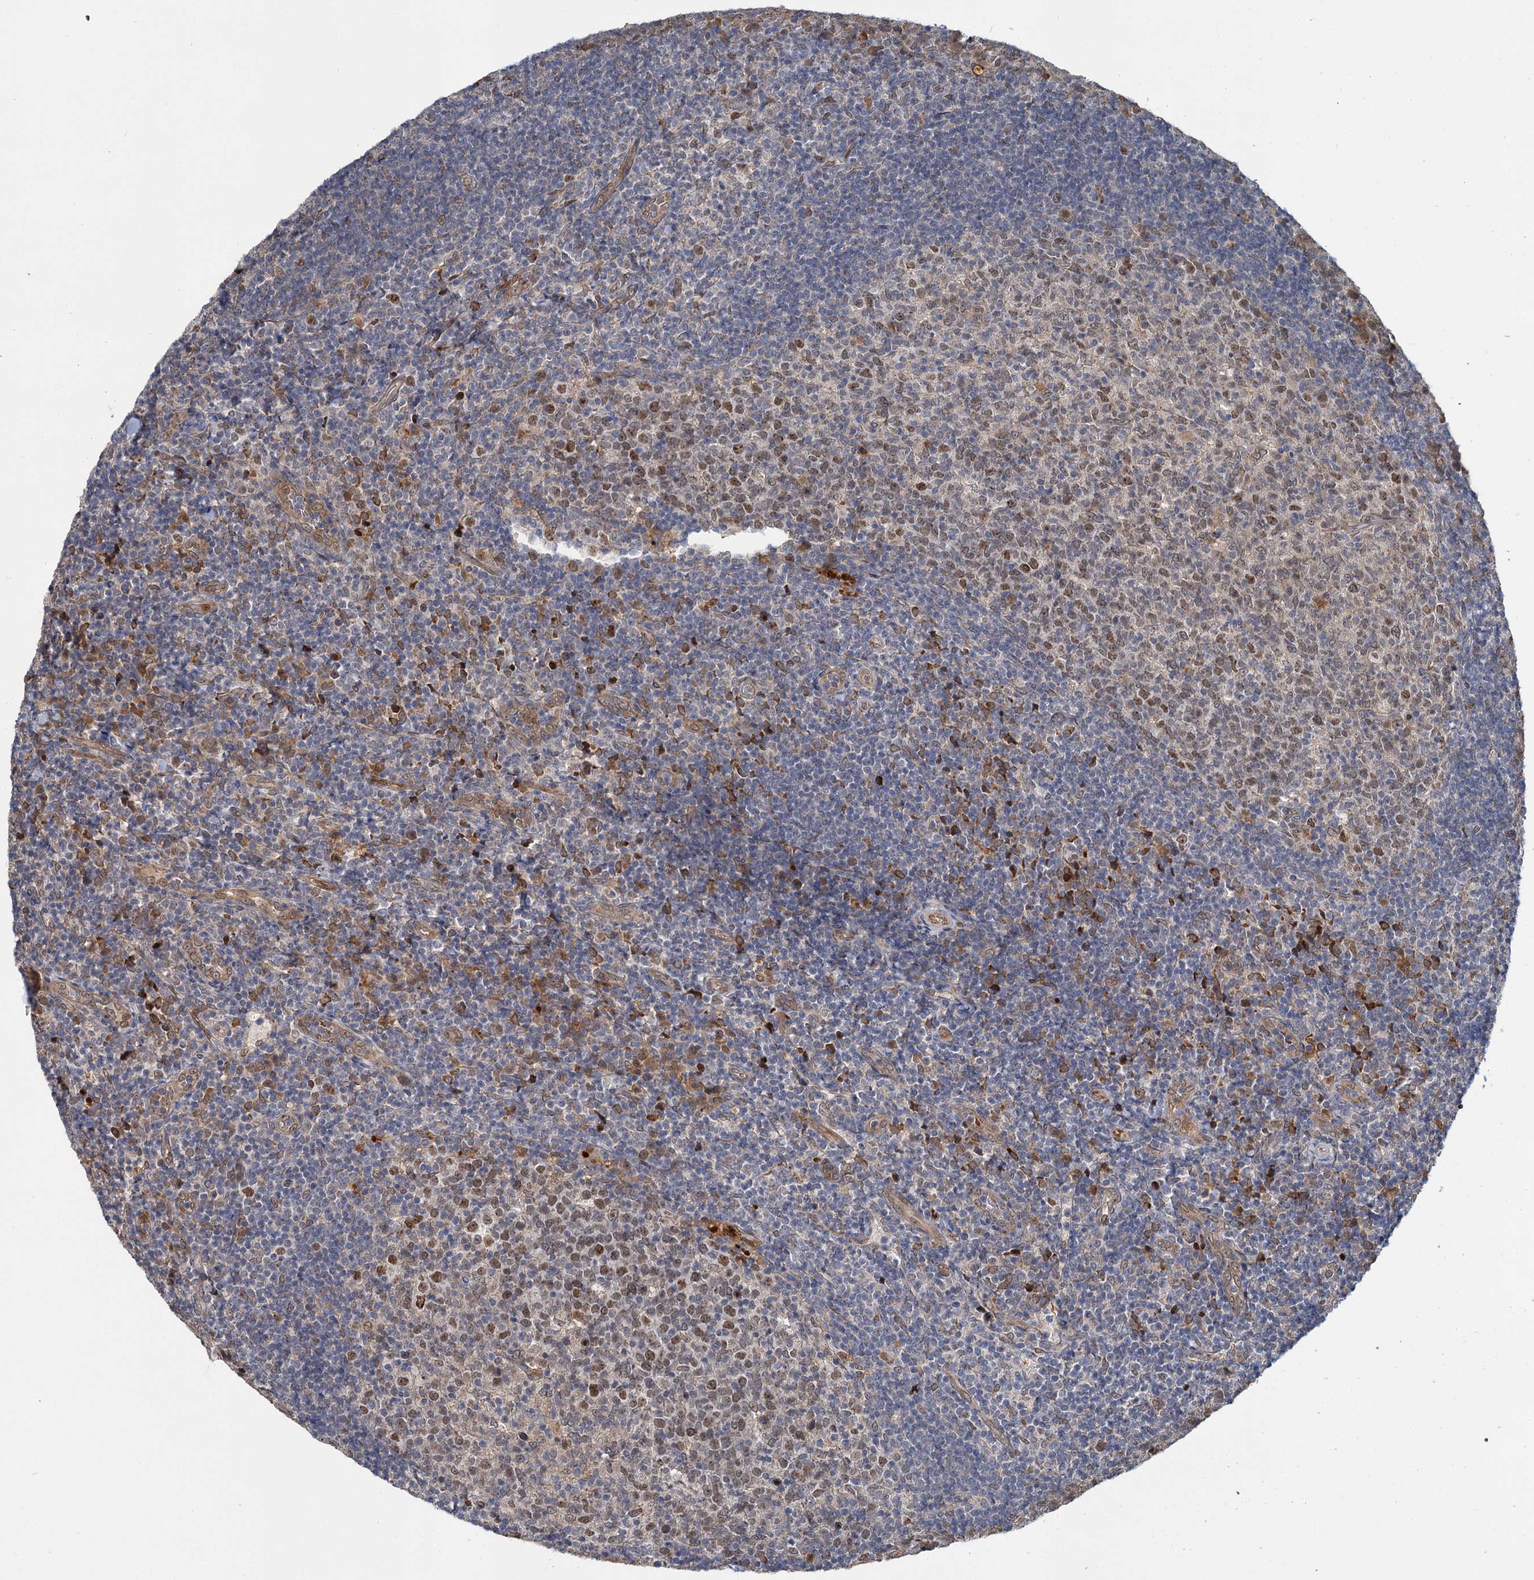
{"staining": {"intensity": "moderate", "quantity": "25%-75%", "location": "nuclear"}, "tissue": "tonsil", "cell_type": "Germinal center cells", "image_type": "normal", "snomed": [{"axis": "morphology", "description": "Normal tissue, NOS"}, {"axis": "topography", "description": "Tonsil"}], "caption": "Unremarkable tonsil demonstrates moderate nuclear expression in about 25%-75% of germinal center cells.", "gene": "APBA2", "patient": {"sex": "female", "age": 10}}